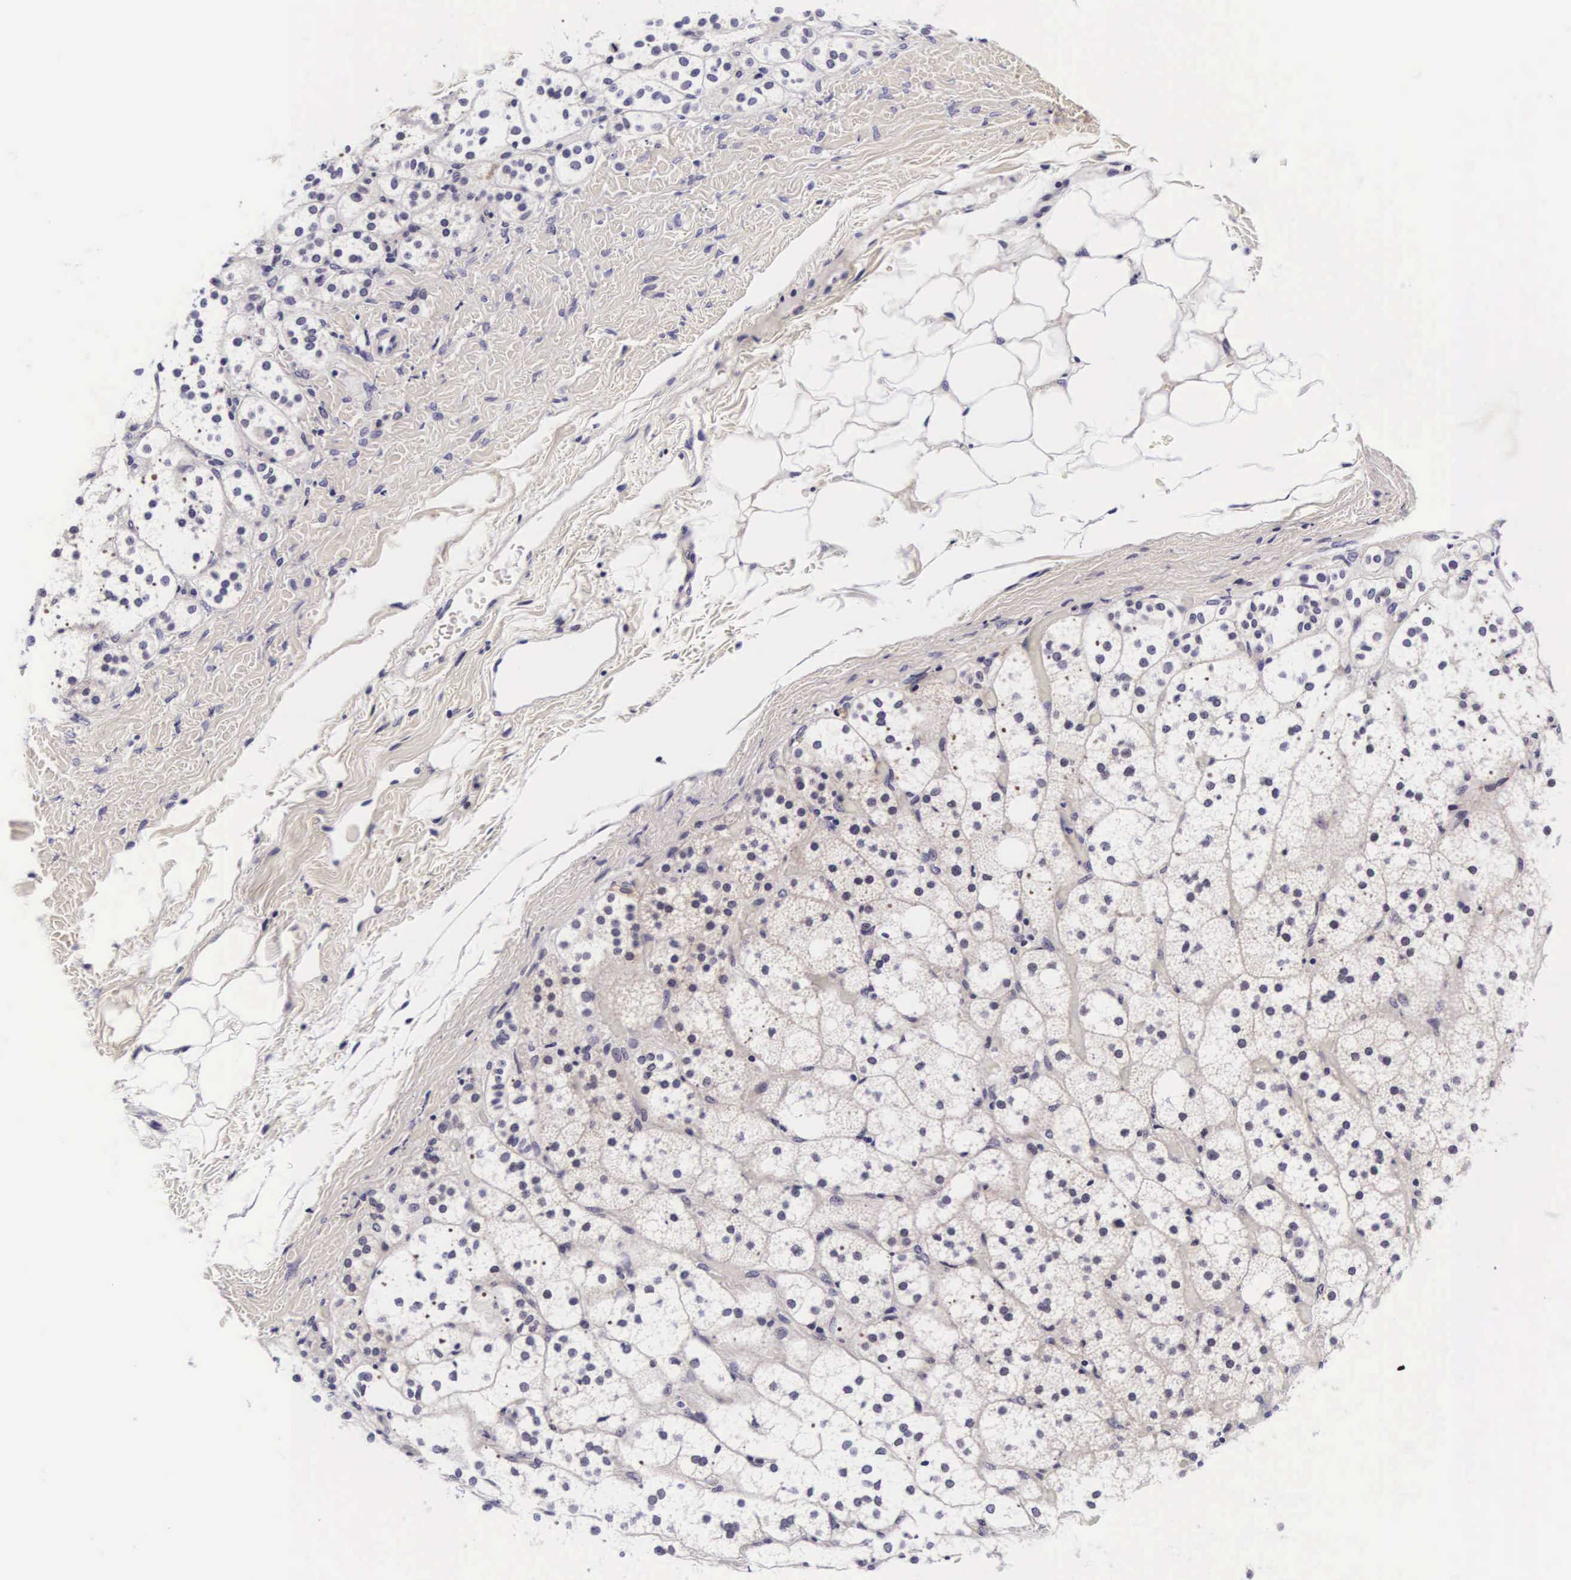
{"staining": {"intensity": "negative", "quantity": "none", "location": "none"}, "tissue": "adrenal gland", "cell_type": "Glandular cells", "image_type": "normal", "snomed": [{"axis": "morphology", "description": "Normal tissue, NOS"}, {"axis": "topography", "description": "Adrenal gland"}], "caption": "Protein analysis of unremarkable adrenal gland shows no significant positivity in glandular cells.", "gene": "PHETA2", "patient": {"sex": "male", "age": 53}}